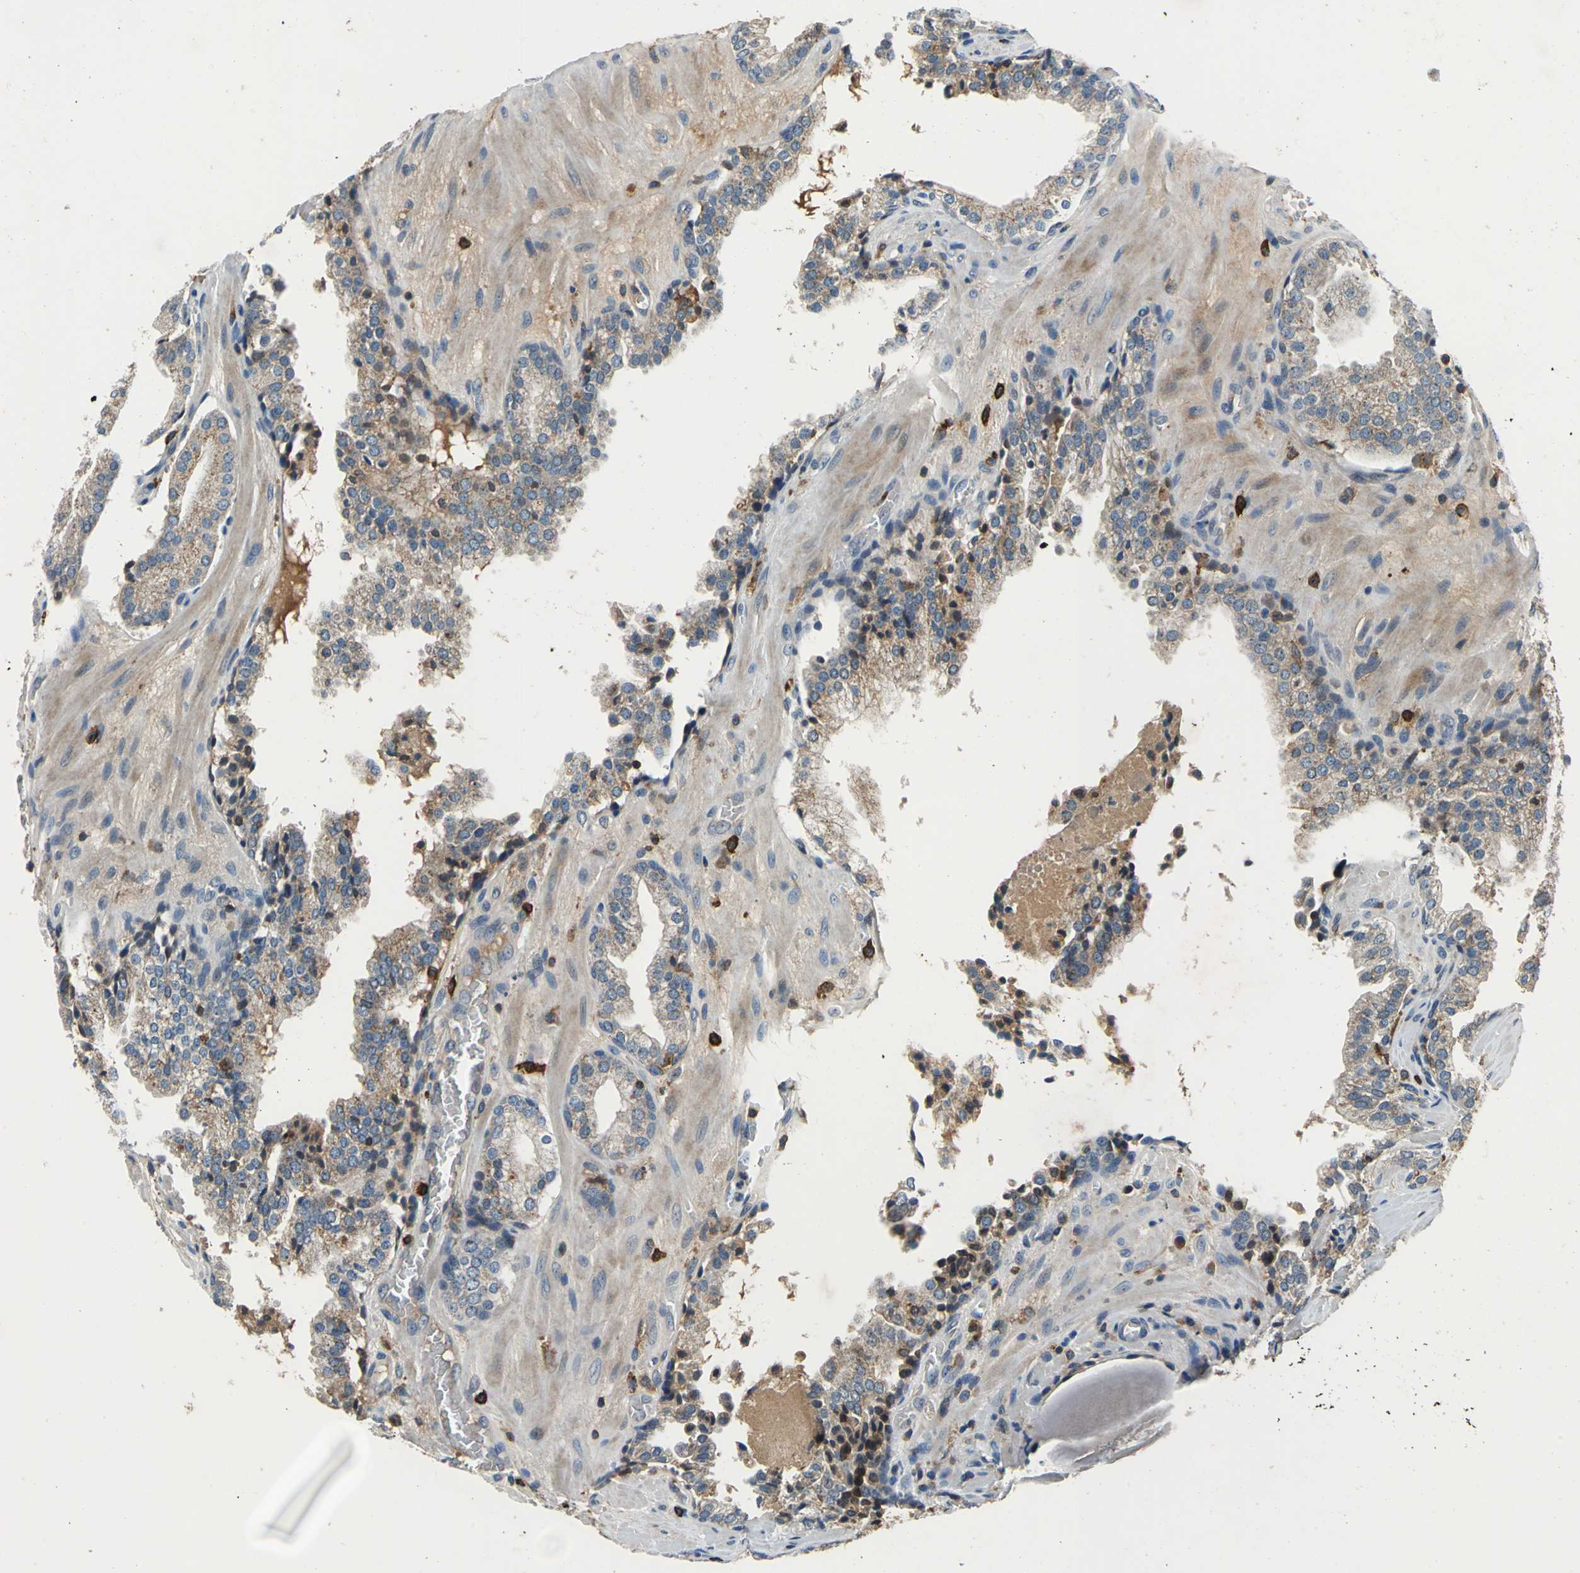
{"staining": {"intensity": "moderate", "quantity": "25%-75%", "location": "cytoplasmic/membranous"}, "tissue": "prostate cancer", "cell_type": "Tumor cells", "image_type": "cancer", "snomed": [{"axis": "morphology", "description": "Adenocarcinoma, High grade"}, {"axis": "topography", "description": "Prostate"}], "caption": "Human prostate cancer stained with a brown dye shows moderate cytoplasmic/membranous positive expression in approximately 25%-75% of tumor cells.", "gene": "SLC19A2", "patient": {"sex": "male", "age": 68}}